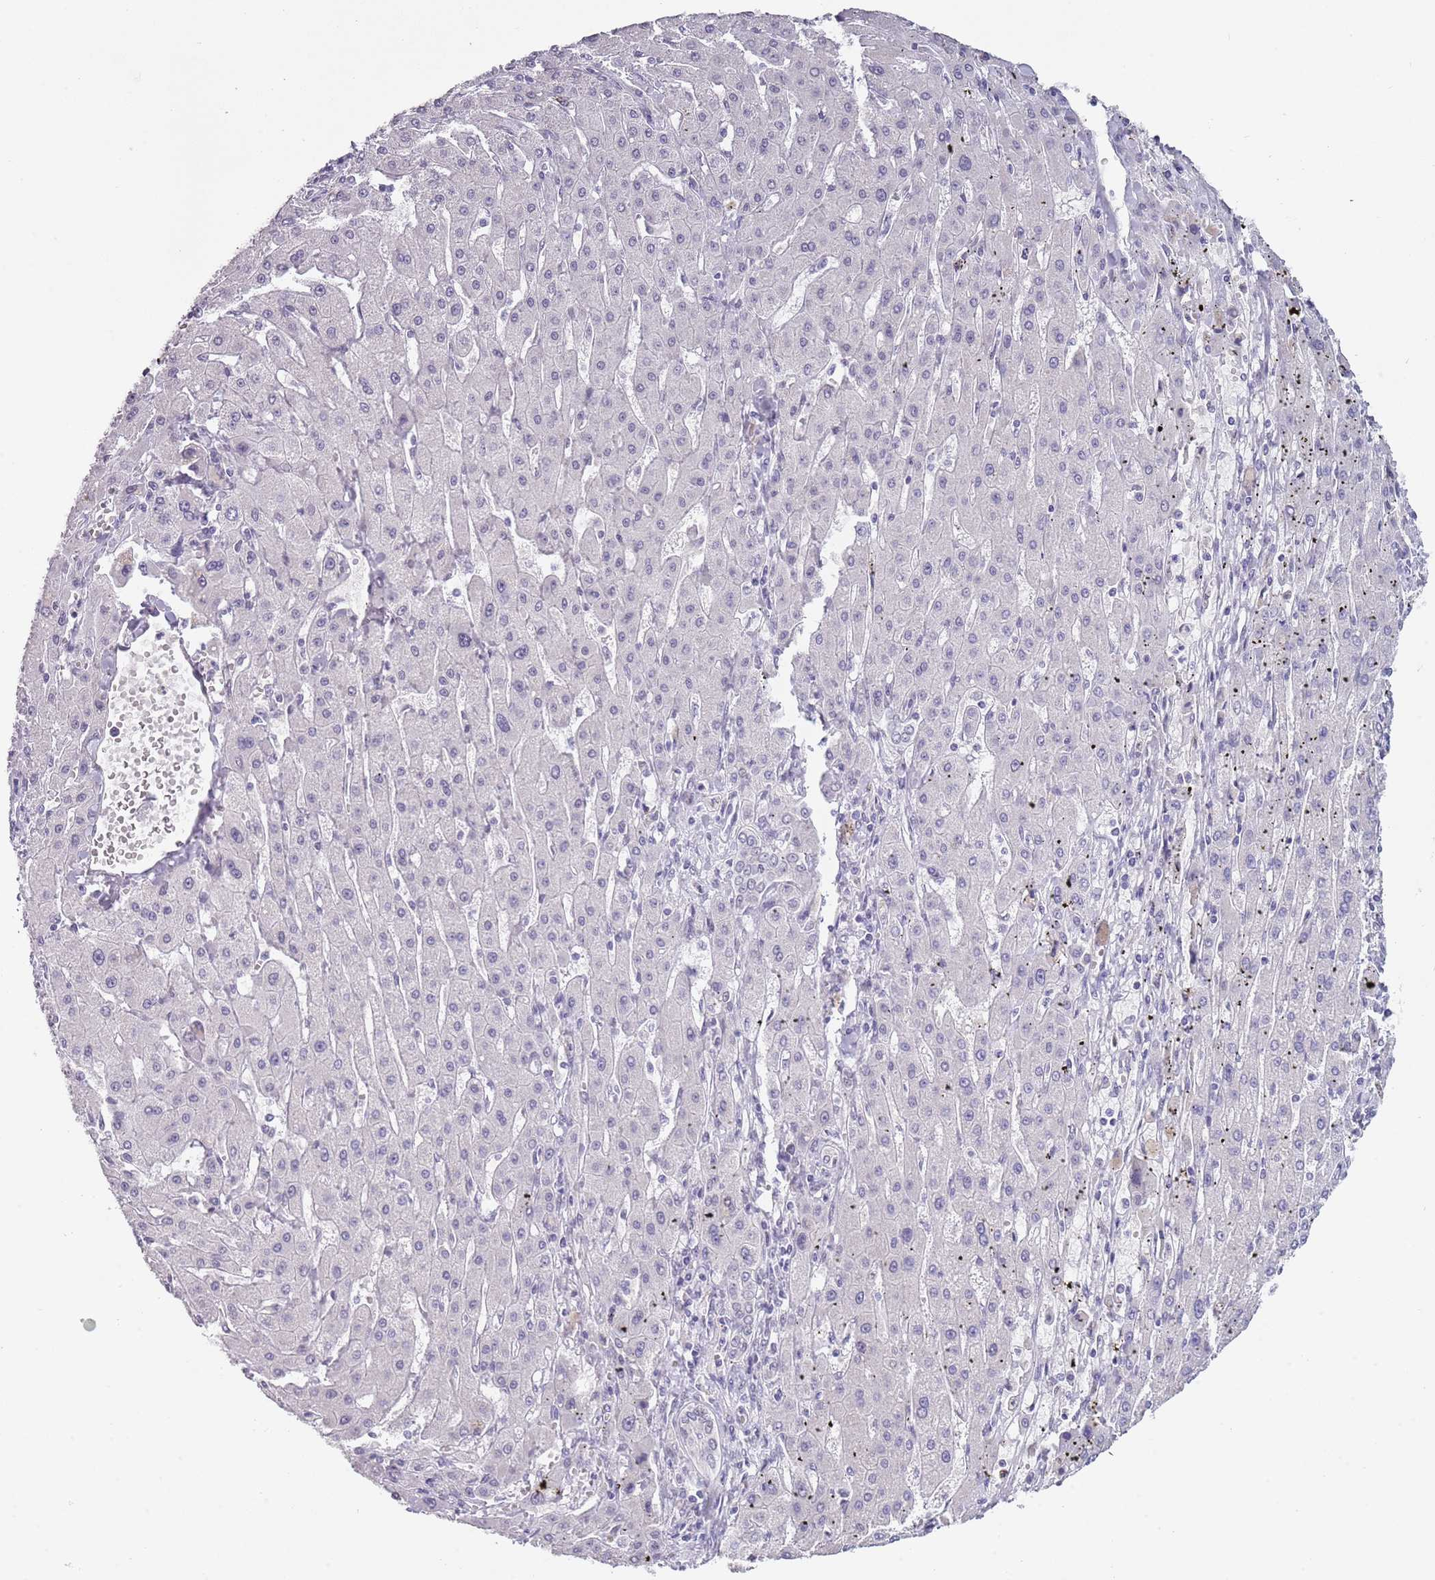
{"staining": {"intensity": "negative", "quantity": "none", "location": "none"}, "tissue": "liver cancer", "cell_type": "Tumor cells", "image_type": "cancer", "snomed": [{"axis": "morphology", "description": "Carcinoma, Hepatocellular, NOS"}, {"axis": "topography", "description": "Liver"}], "caption": "Immunohistochemistry photomicrograph of liver cancer (hepatocellular carcinoma) stained for a protein (brown), which shows no staining in tumor cells.", "gene": "NBPF3", "patient": {"sex": "male", "age": 72}}